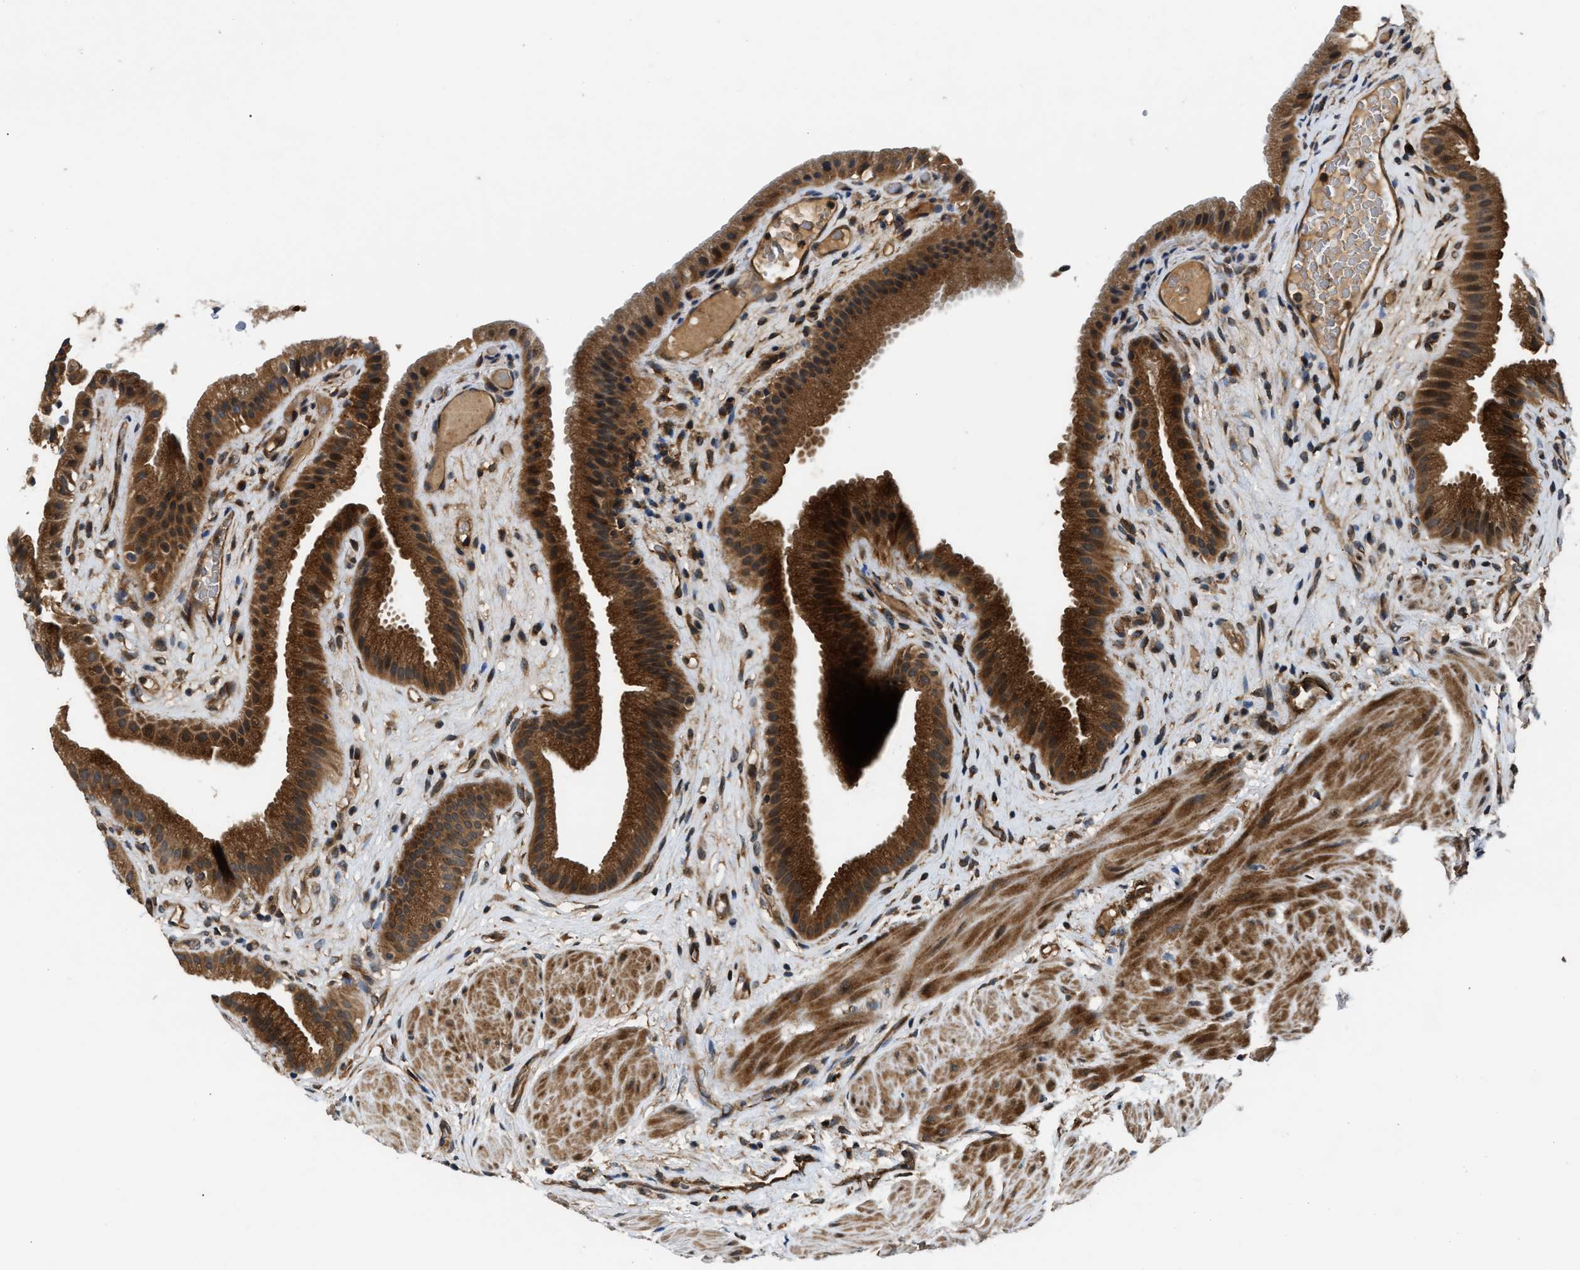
{"staining": {"intensity": "strong", "quantity": ">75%", "location": "cytoplasmic/membranous"}, "tissue": "gallbladder", "cell_type": "Glandular cells", "image_type": "normal", "snomed": [{"axis": "morphology", "description": "Normal tissue, NOS"}, {"axis": "topography", "description": "Gallbladder"}], "caption": "High-power microscopy captured an immunohistochemistry histopathology image of unremarkable gallbladder, revealing strong cytoplasmic/membranous staining in approximately >75% of glandular cells.", "gene": "PNPLA8", "patient": {"sex": "male", "age": 49}}